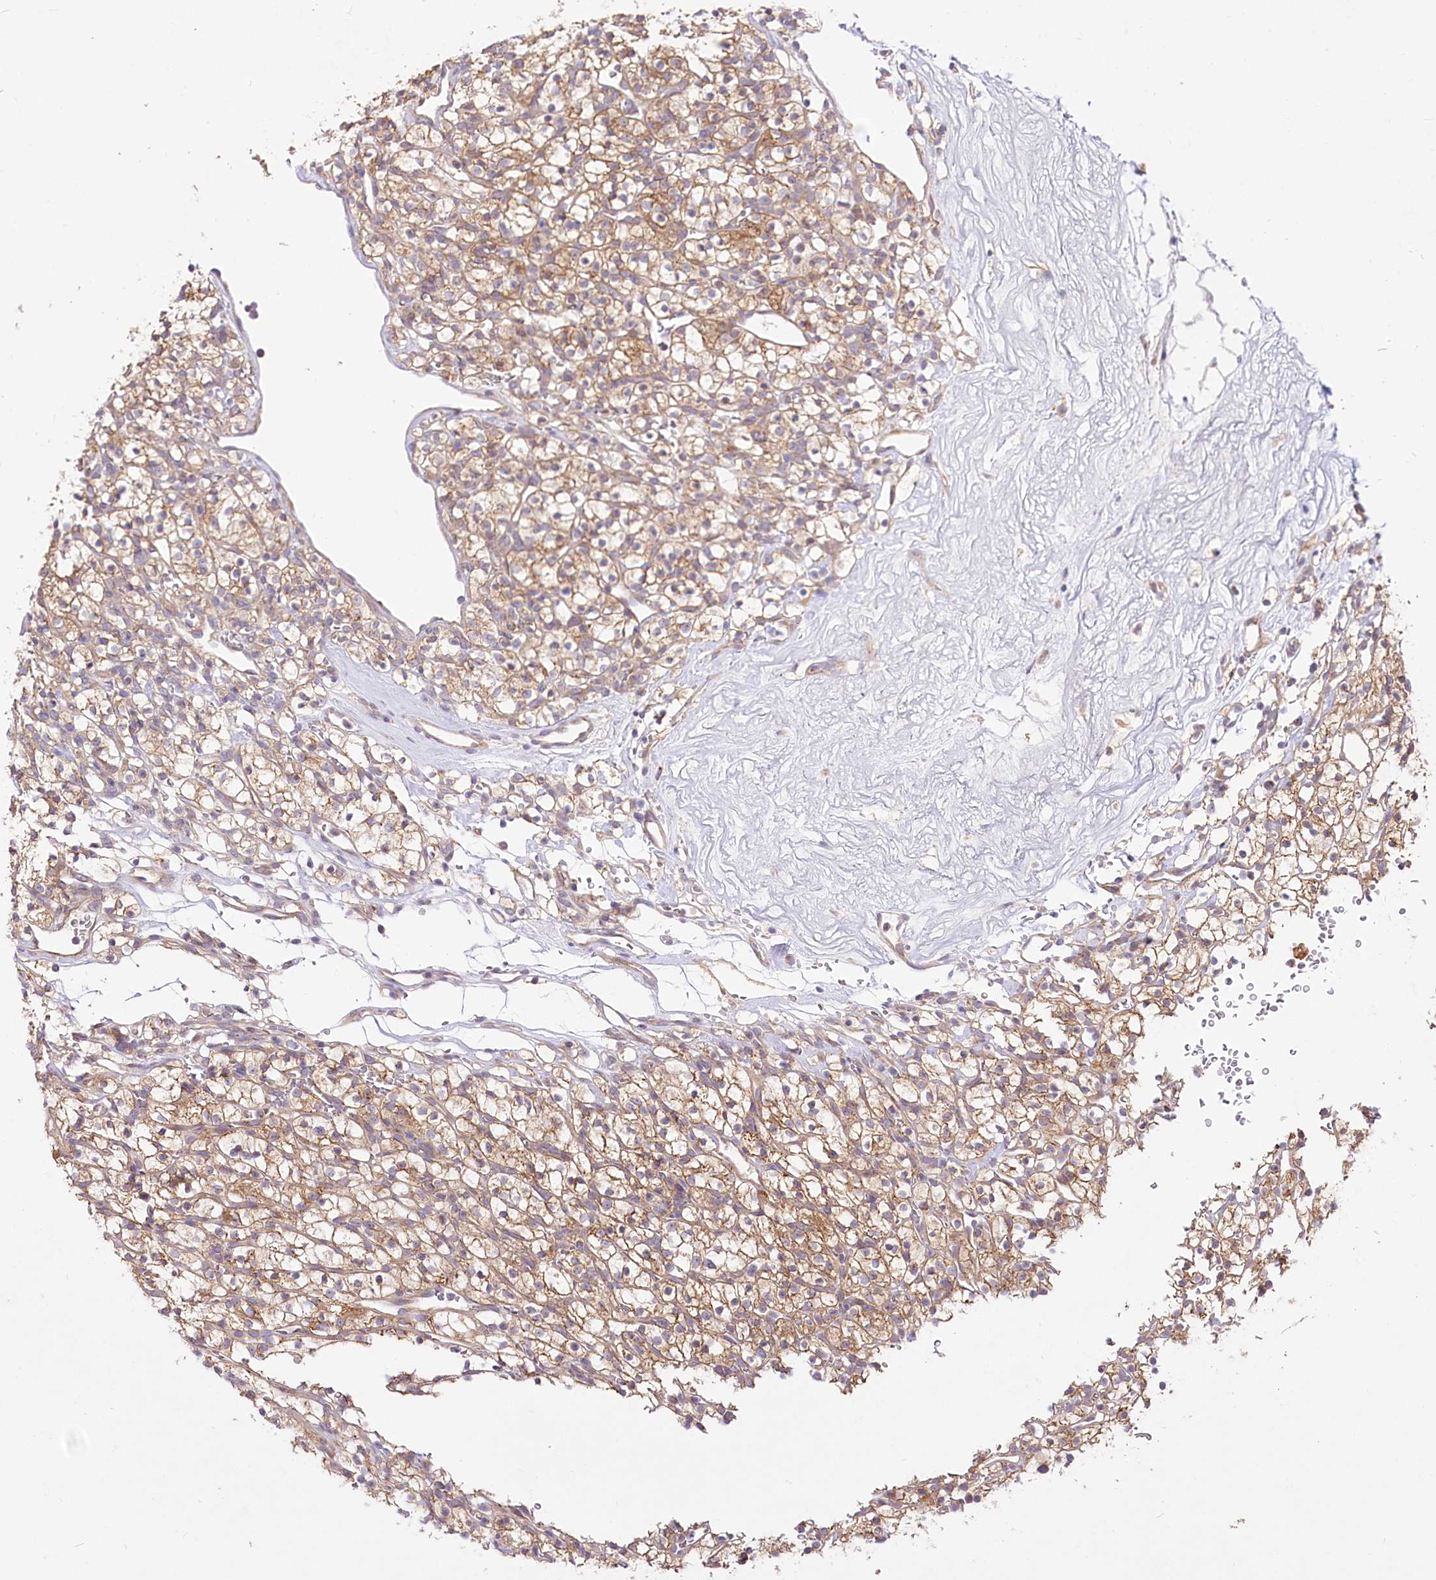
{"staining": {"intensity": "moderate", "quantity": ">75%", "location": "cytoplasmic/membranous"}, "tissue": "renal cancer", "cell_type": "Tumor cells", "image_type": "cancer", "snomed": [{"axis": "morphology", "description": "Adenocarcinoma, NOS"}, {"axis": "topography", "description": "Kidney"}], "caption": "Immunohistochemistry (IHC) (DAB) staining of human renal cancer exhibits moderate cytoplasmic/membranous protein expression in approximately >75% of tumor cells.", "gene": "PYROXD1", "patient": {"sex": "female", "age": 57}}